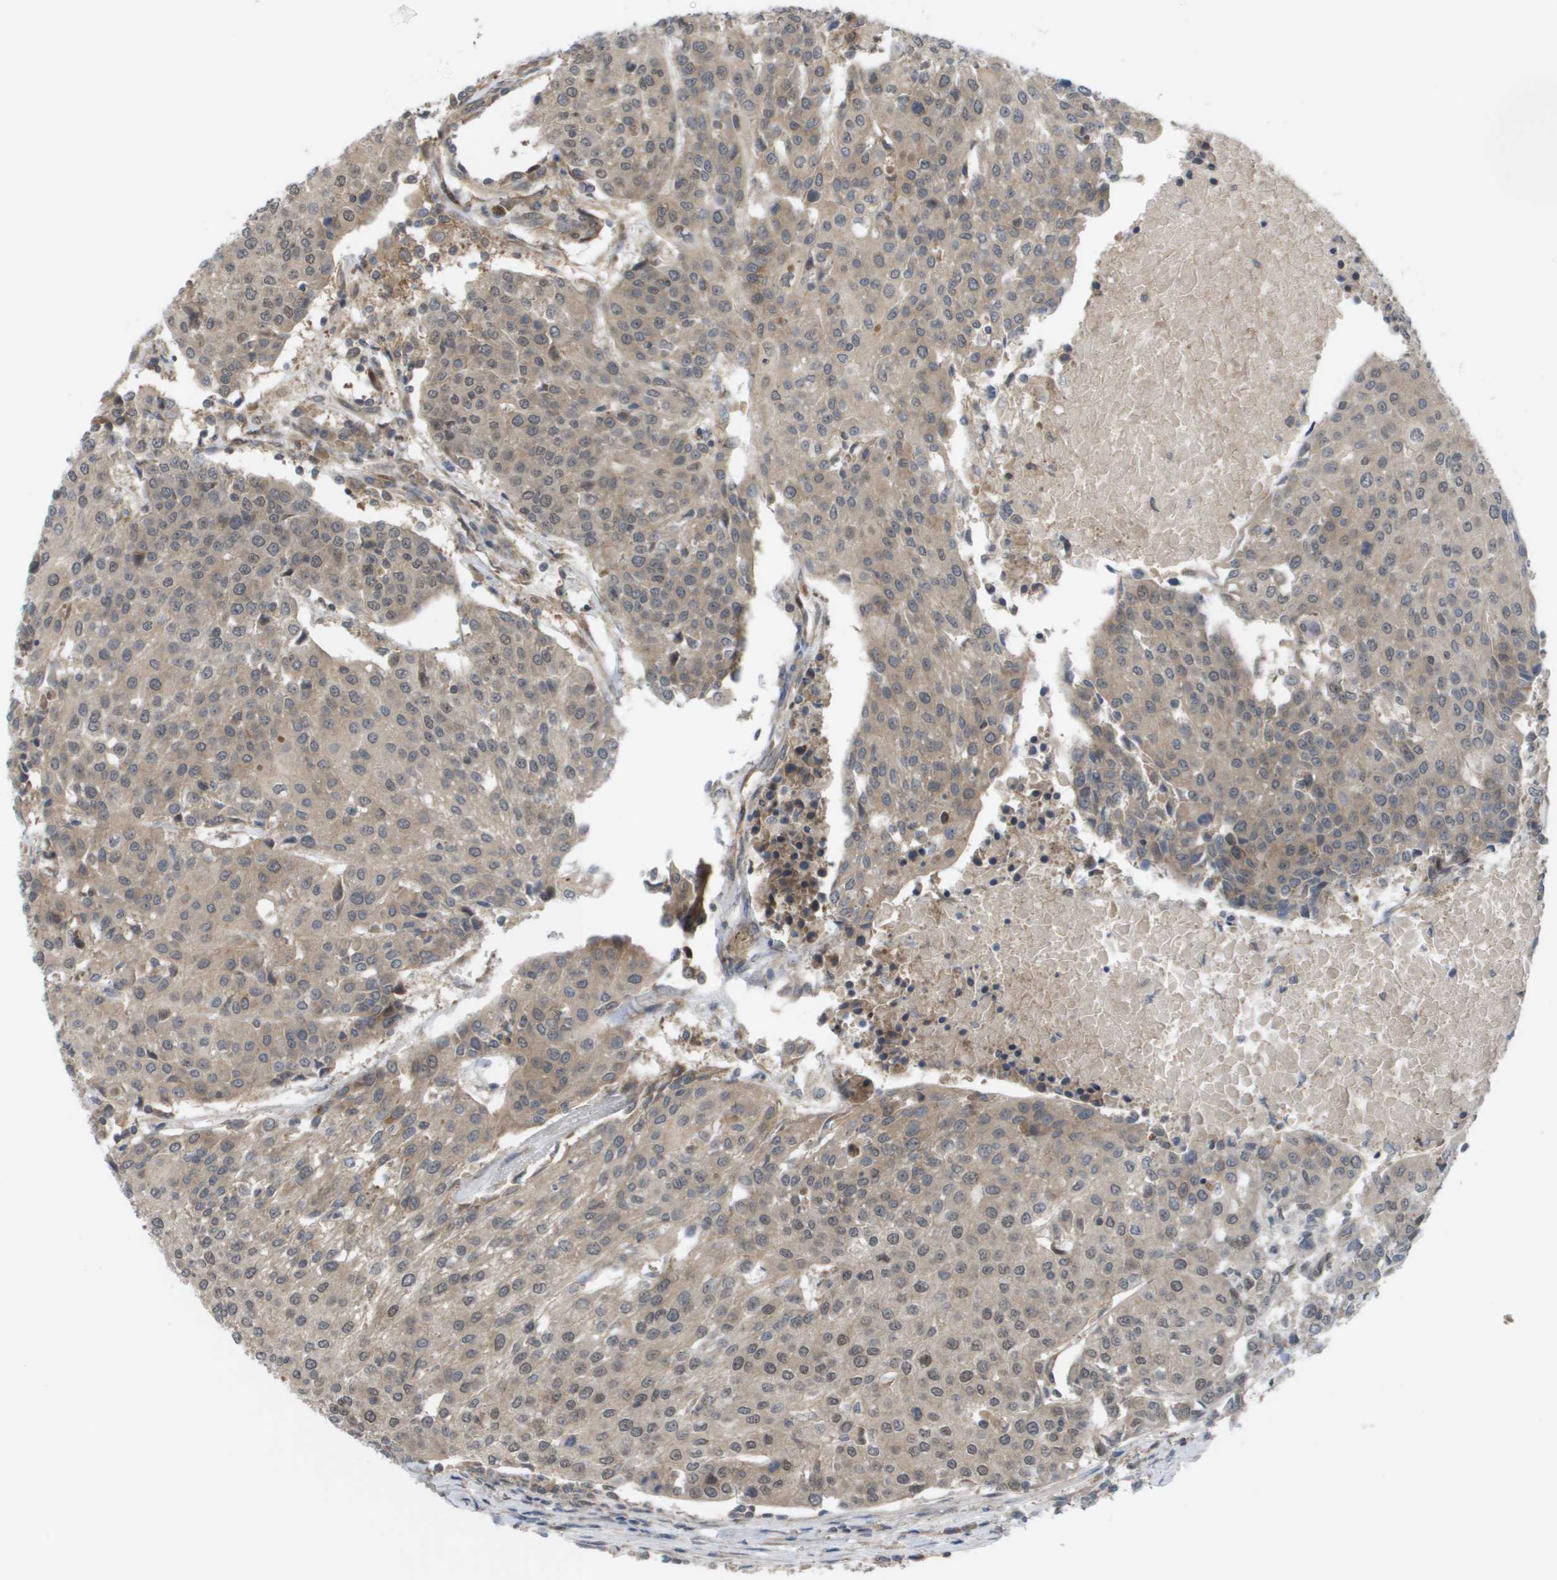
{"staining": {"intensity": "weak", "quantity": "25%-75%", "location": "cytoplasmic/membranous,nuclear"}, "tissue": "urothelial cancer", "cell_type": "Tumor cells", "image_type": "cancer", "snomed": [{"axis": "morphology", "description": "Urothelial carcinoma, High grade"}, {"axis": "topography", "description": "Urinary bladder"}], "caption": "Brown immunohistochemical staining in urothelial cancer reveals weak cytoplasmic/membranous and nuclear expression in approximately 25%-75% of tumor cells.", "gene": "CTPS2", "patient": {"sex": "female", "age": 85}}